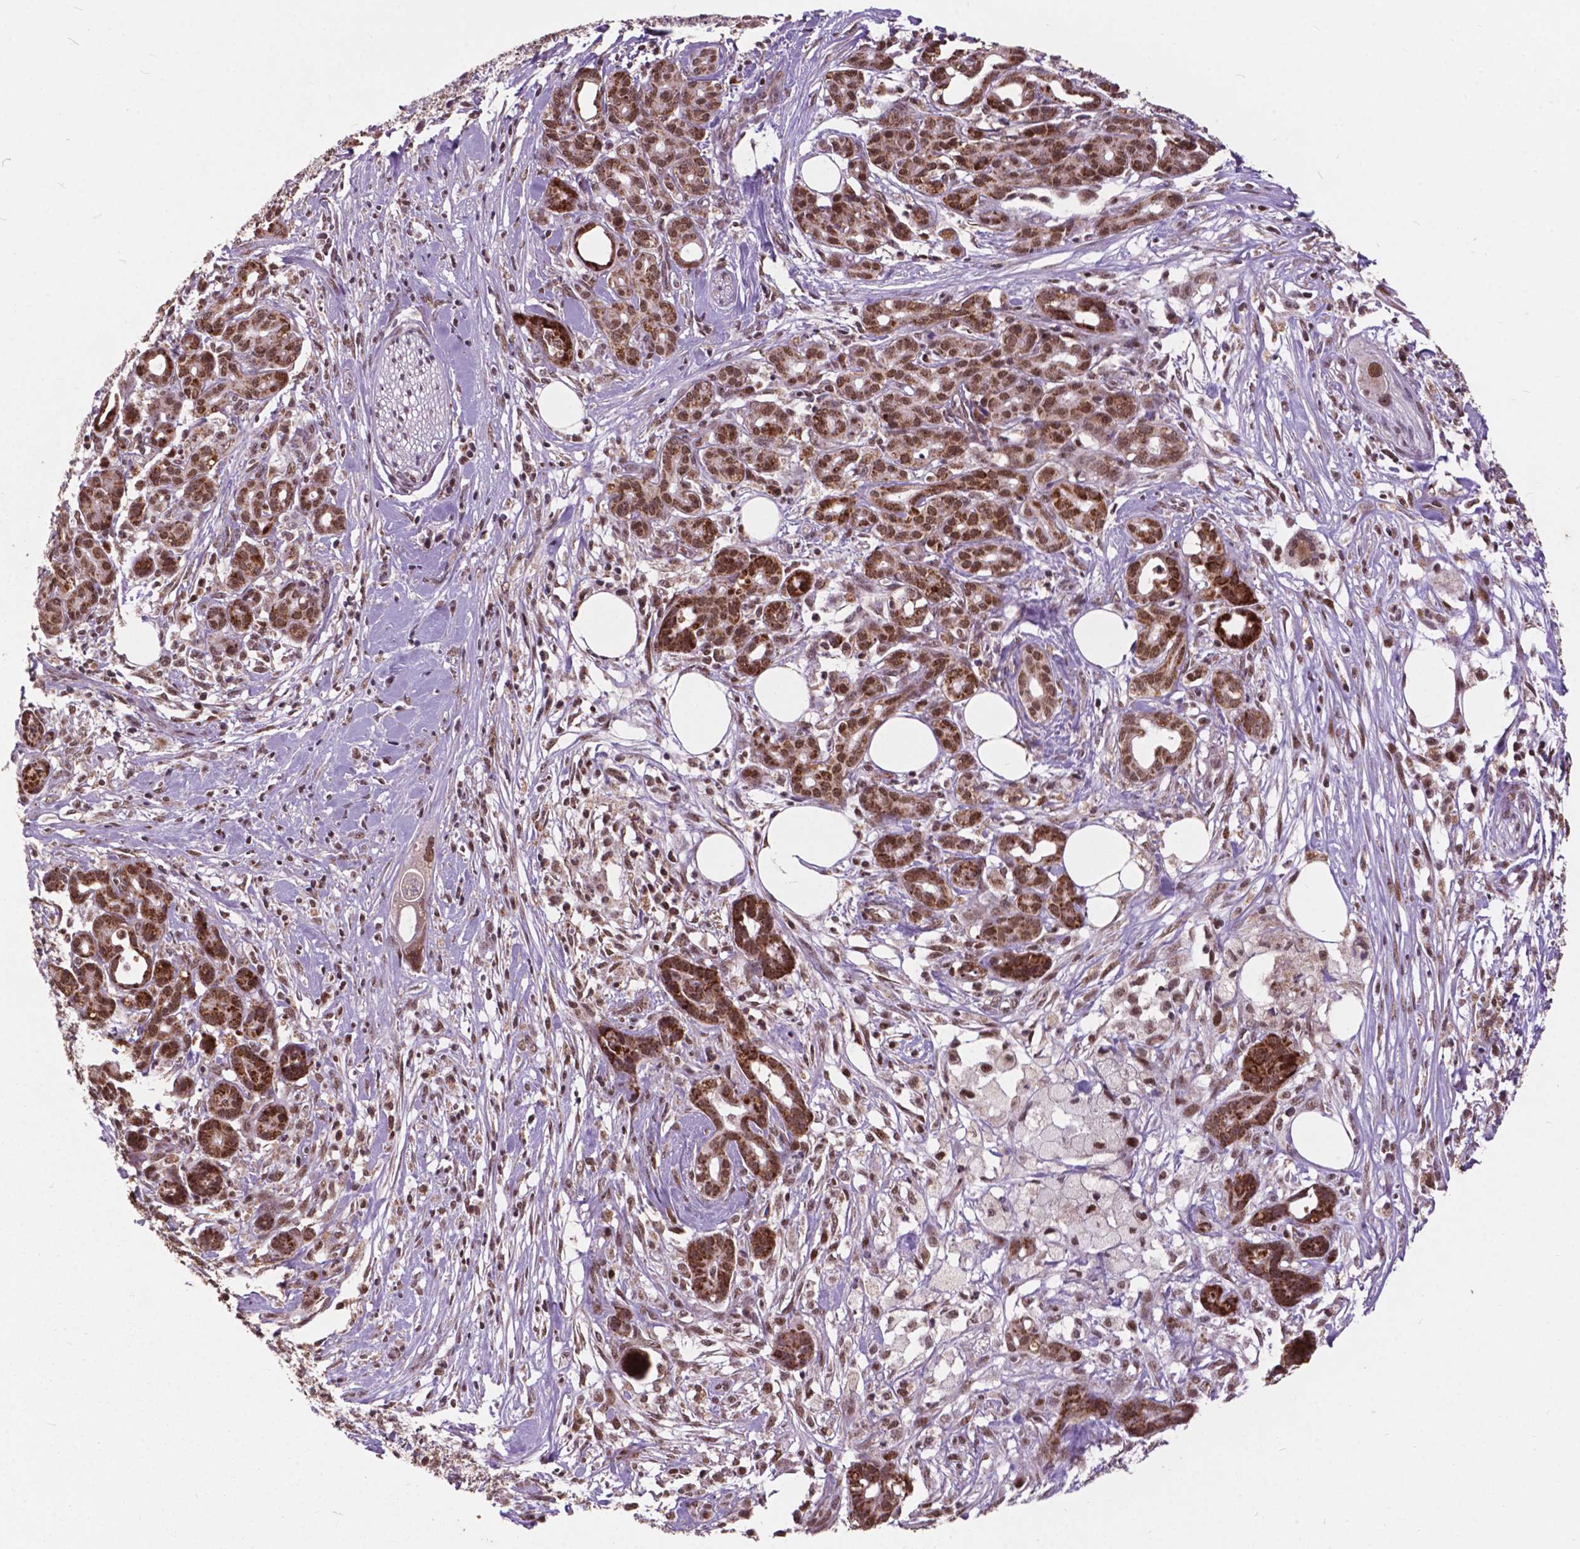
{"staining": {"intensity": "moderate", "quantity": ">75%", "location": "nuclear"}, "tissue": "pancreatic cancer", "cell_type": "Tumor cells", "image_type": "cancer", "snomed": [{"axis": "morphology", "description": "Adenocarcinoma, NOS"}, {"axis": "topography", "description": "Pancreas"}], "caption": "Immunohistochemical staining of pancreatic cancer demonstrates medium levels of moderate nuclear expression in about >75% of tumor cells.", "gene": "MSH2", "patient": {"sex": "female", "age": 66}}